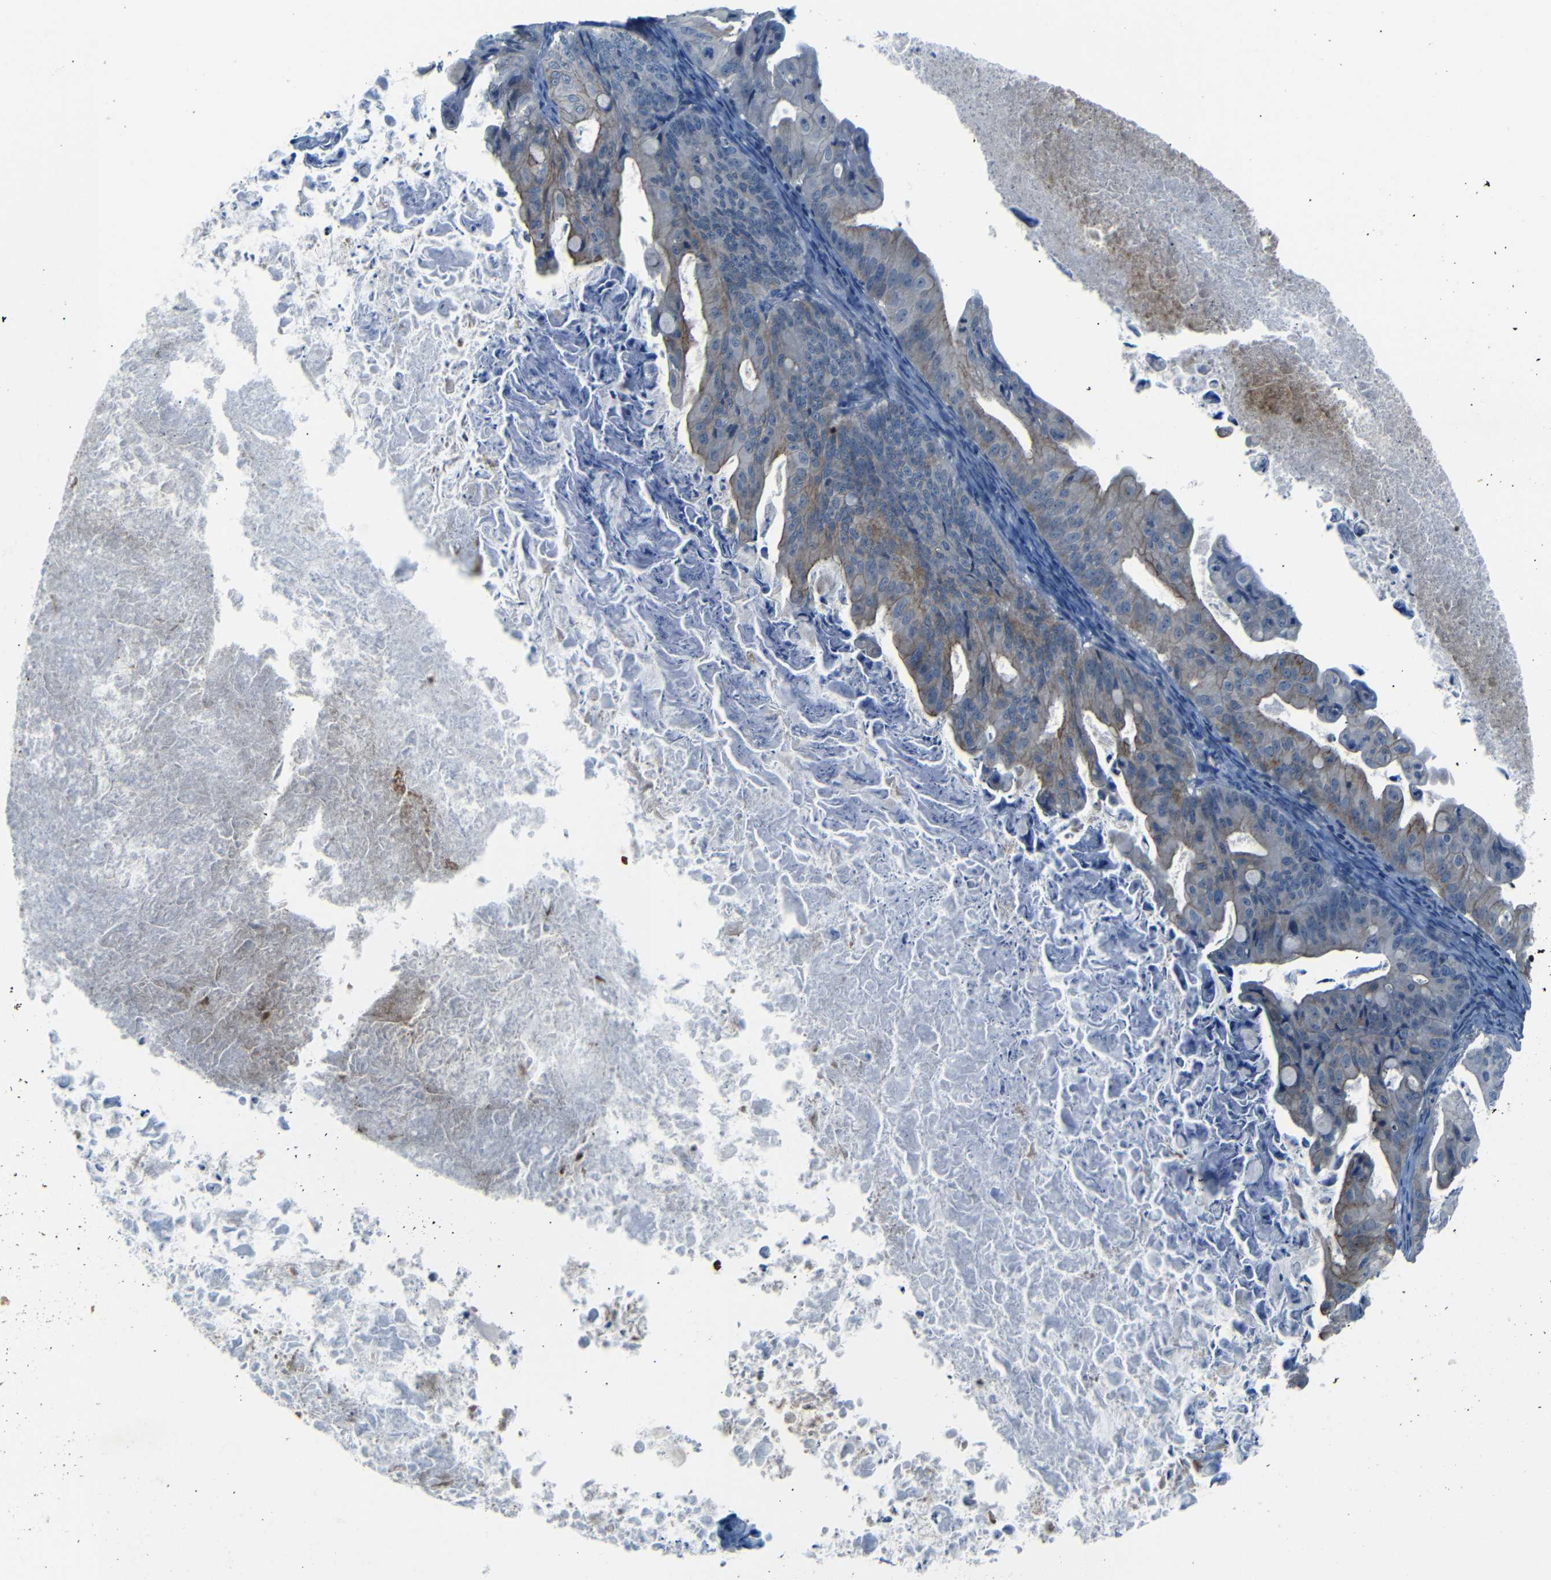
{"staining": {"intensity": "moderate", "quantity": "25%-75%", "location": "cytoplasmic/membranous"}, "tissue": "ovarian cancer", "cell_type": "Tumor cells", "image_type": "cancer", "snomed": [{"axis": "morphology", "description": "Cystadenocarcinoma, mucinous, NOS"}, {"axis": "topography", "description": "Ovary"}], "caption": "A brown stain shows moderate cytoplasmic/membranous expression of a protein in human ovarian cancer (mucinous cystadenocarcinoma) tumor cells. The staining was performed using DAB, with brown indicating positive protein expression. Nuclei are stained blue with hematoxylin.", "gene": "ANK3", "patient": {"sex": "female", "age": 37}}